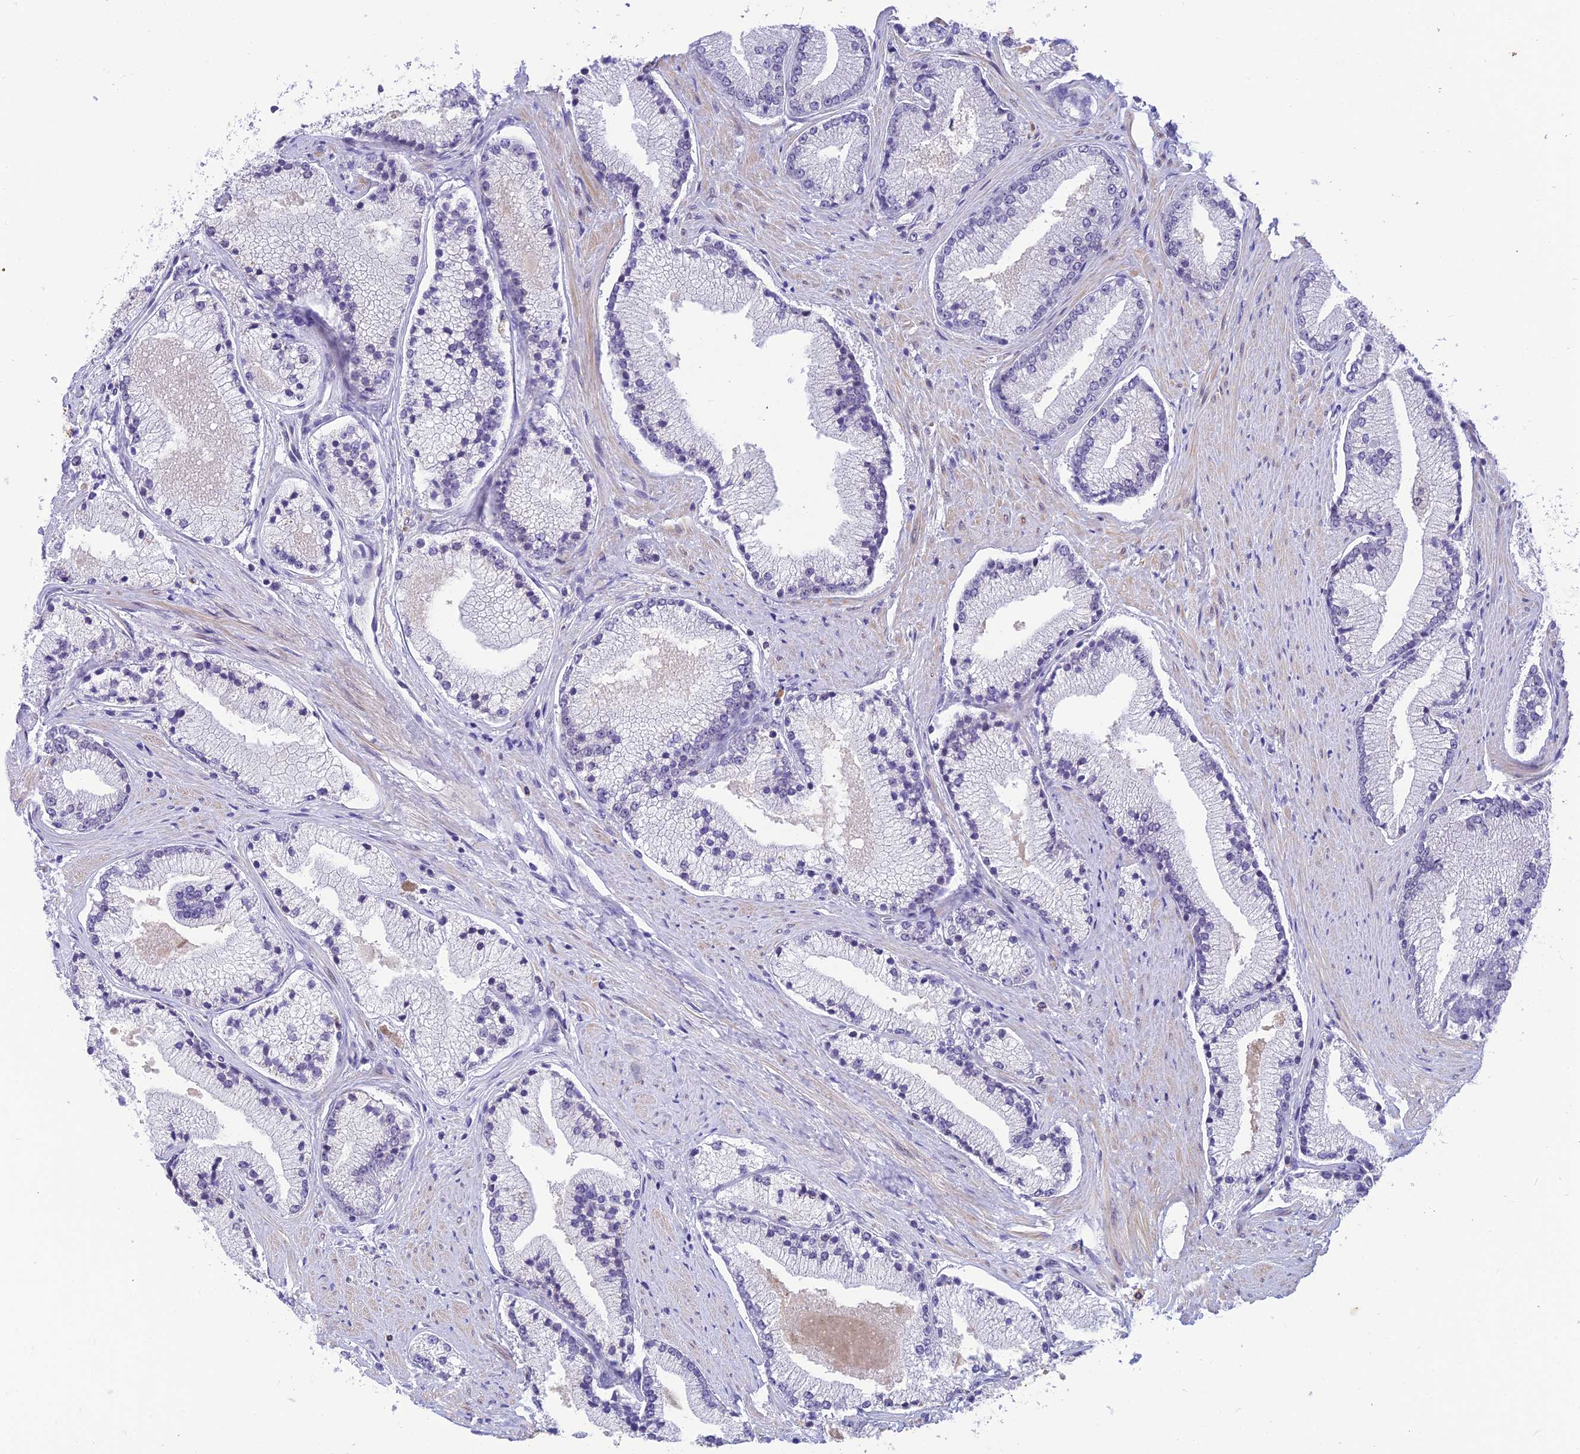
{"staining": {"intensity": "negative", "quantity": "none", "location": "none"}, "tissue": "prostate cancer", "cell_type": "Tumor cells", "image_type": "cancer", "snomed": [{"axis": "morphology", "description": "Adenocarcinoma, High grade"}, {"axis": "topography", "description": "Prostate"}], "caption": "Human prostate cancer (adenocarcinoma (high-grade)) stained for a protein using immunohistochemistry (IHC) displays no positivity in tumor cells.", "gene": "BMT2", "patient": {"sex": "male", "age": 67}}